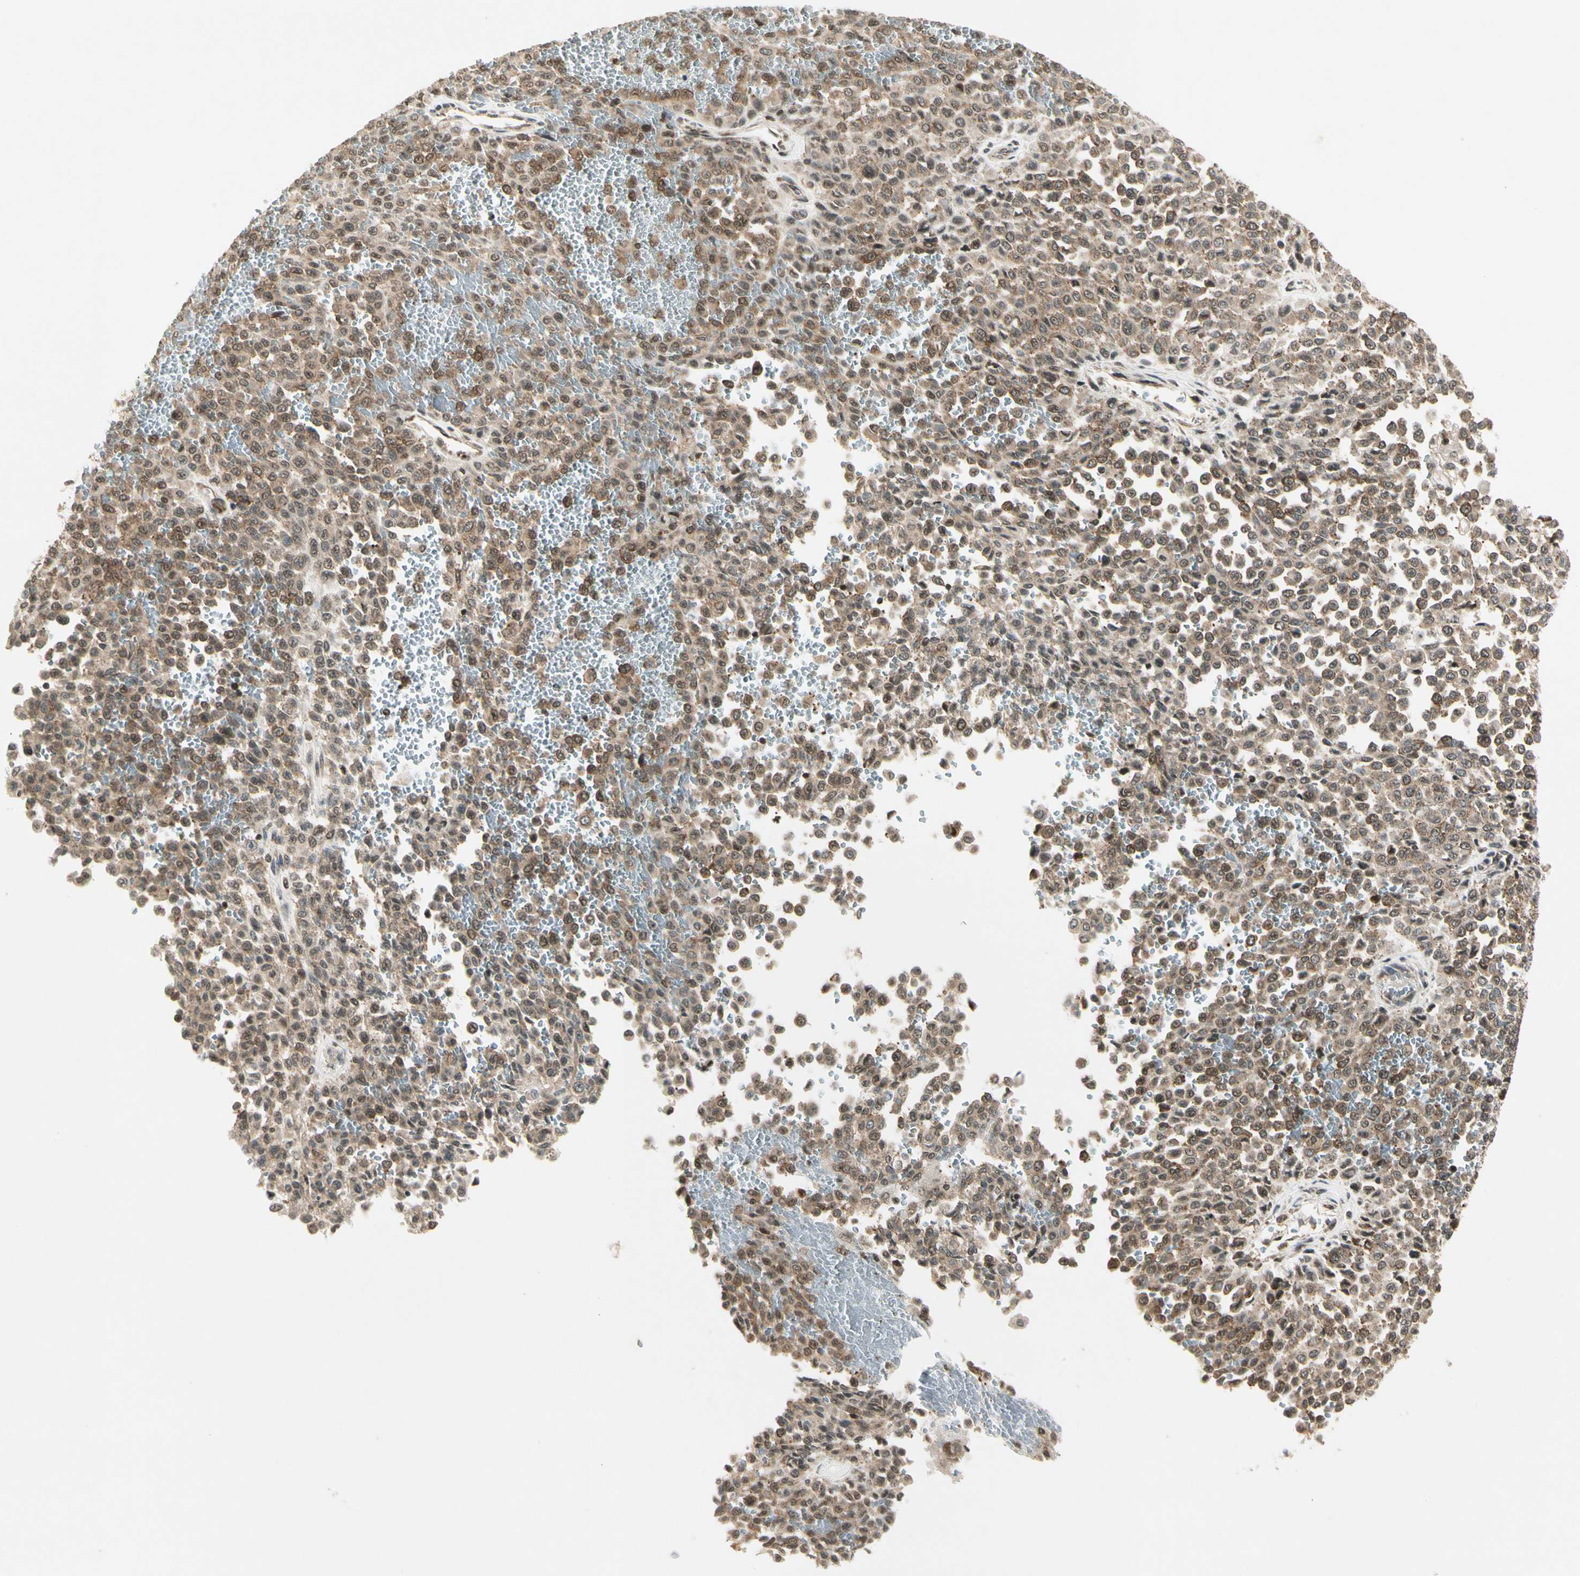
{"staining": {"intensity": "weak", "quantity": ">75%", "location": "cytoplasmic/membranous"}, "tissue": "melanoma", "cell_type": "Tumor cells", "image_type": "cancer", "snomed": [{"axis": "morphology", "description": "Malignant melanoma, Metastatic site"}, {"axis": "topography", "description": "Pancreas"}], "caption": "A brown stain shows weak cytoplasmic/membranous positivity of a protein in malignant melanoma (metastatic site) tumor cells.", "gene": "SMN2", "patient": {"sex": "female", "age": 30}}